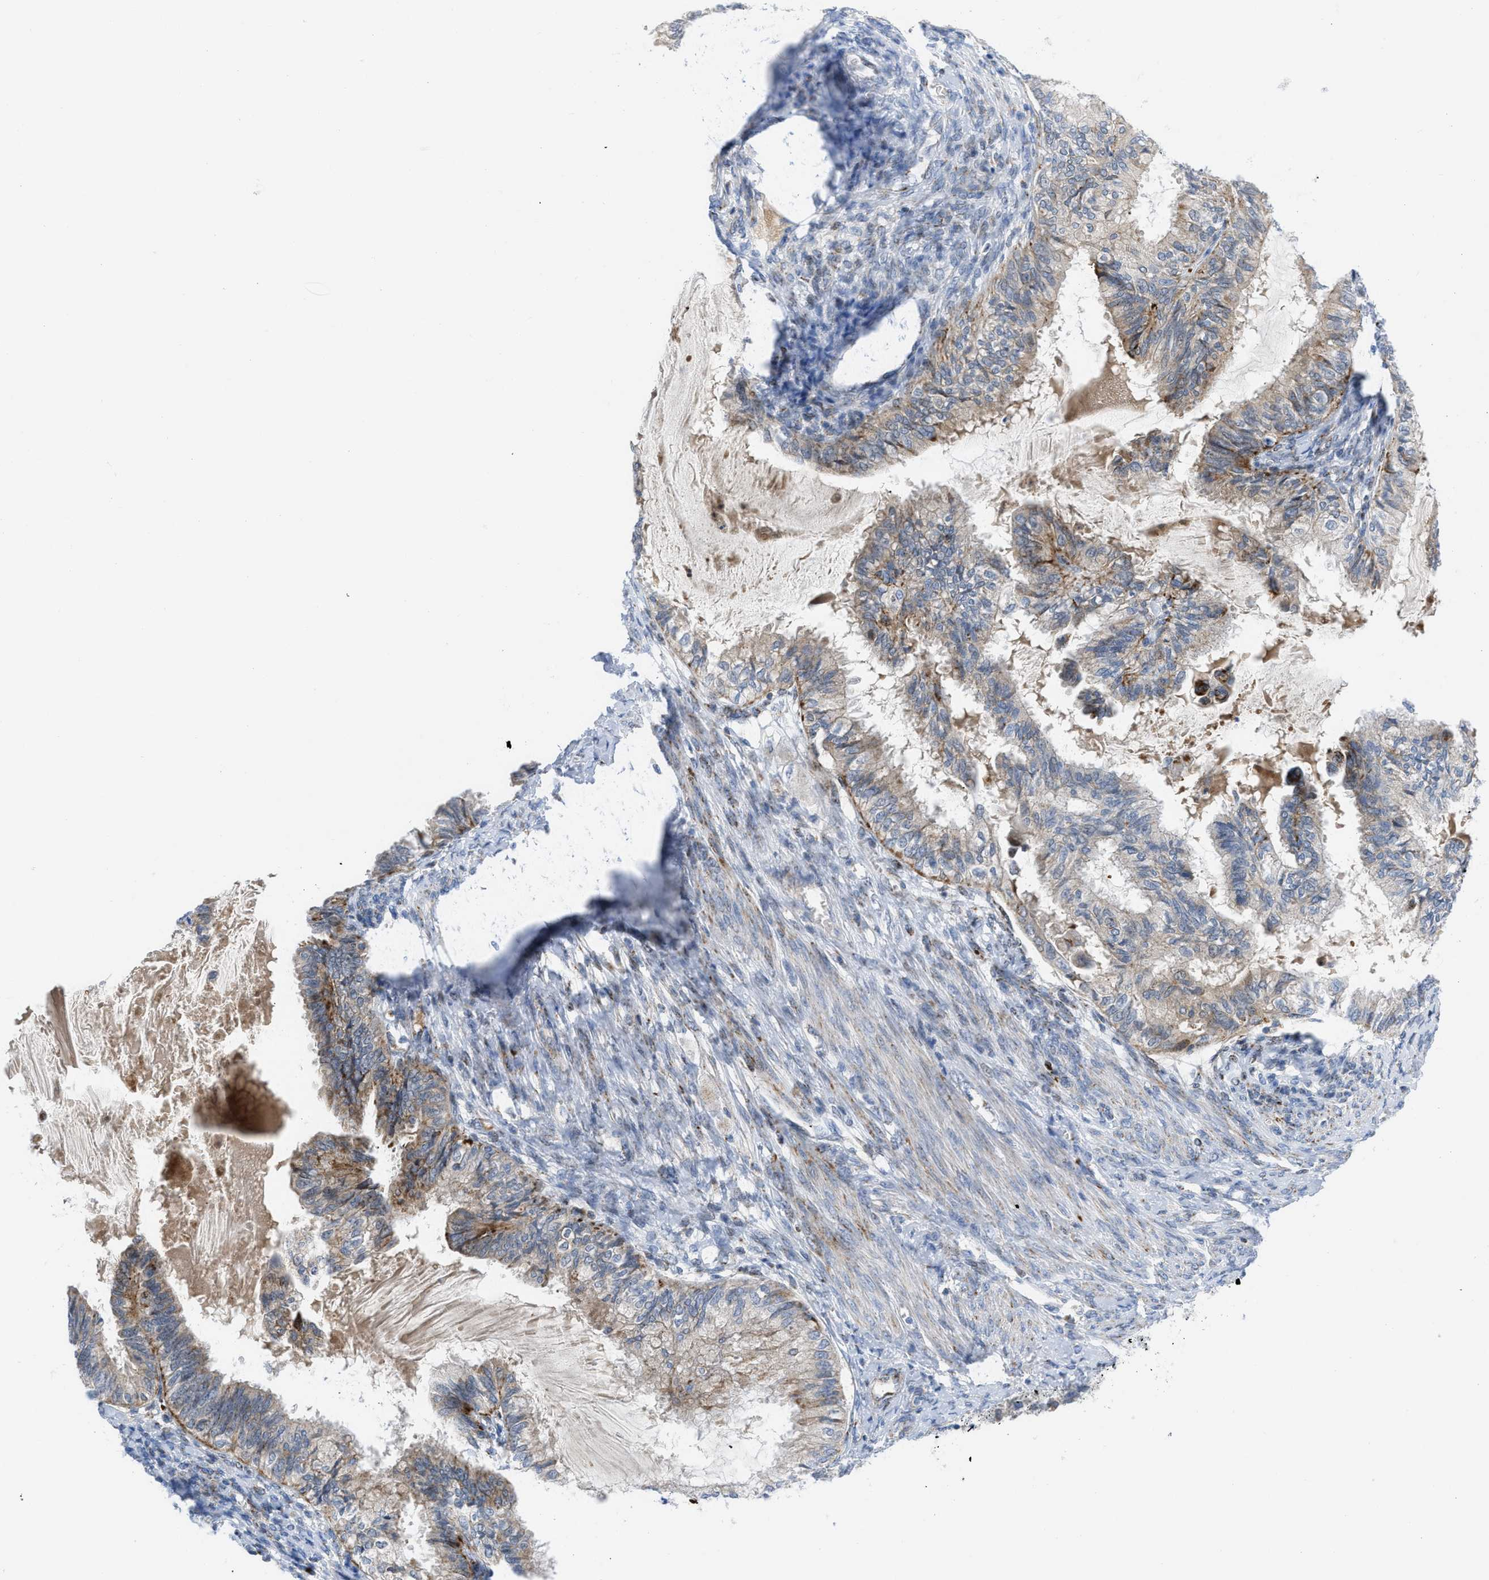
{"staining": {"intensity": "weak", "quantity": "25%-75%", "location": "cytoplasmic/membranous"}, "tissue": "cervical cancer", "cell_type": "Tumor cells", "image_type": "cancer", "snomed": [{"axis": "morphology", "description": "Normal tissue, NOS"}, {"axis": "morphology", "description": "Adenocarcinoma, NOS"}, {"axis": "topography", "description": "Cervix"}, {"axis": "topography", "description": "Endometrium"}], "caption": "Protein positivity by immunohistochemistry (IHC) exhibits weak cytoplasmic/membranous expression in approximately 25%-75% of tumor cells in adenocarcinoma (cervical). Nuclei are stained in blue.", "gene": "RBBP9", "patient": {"sex": "female", "age": 86}}